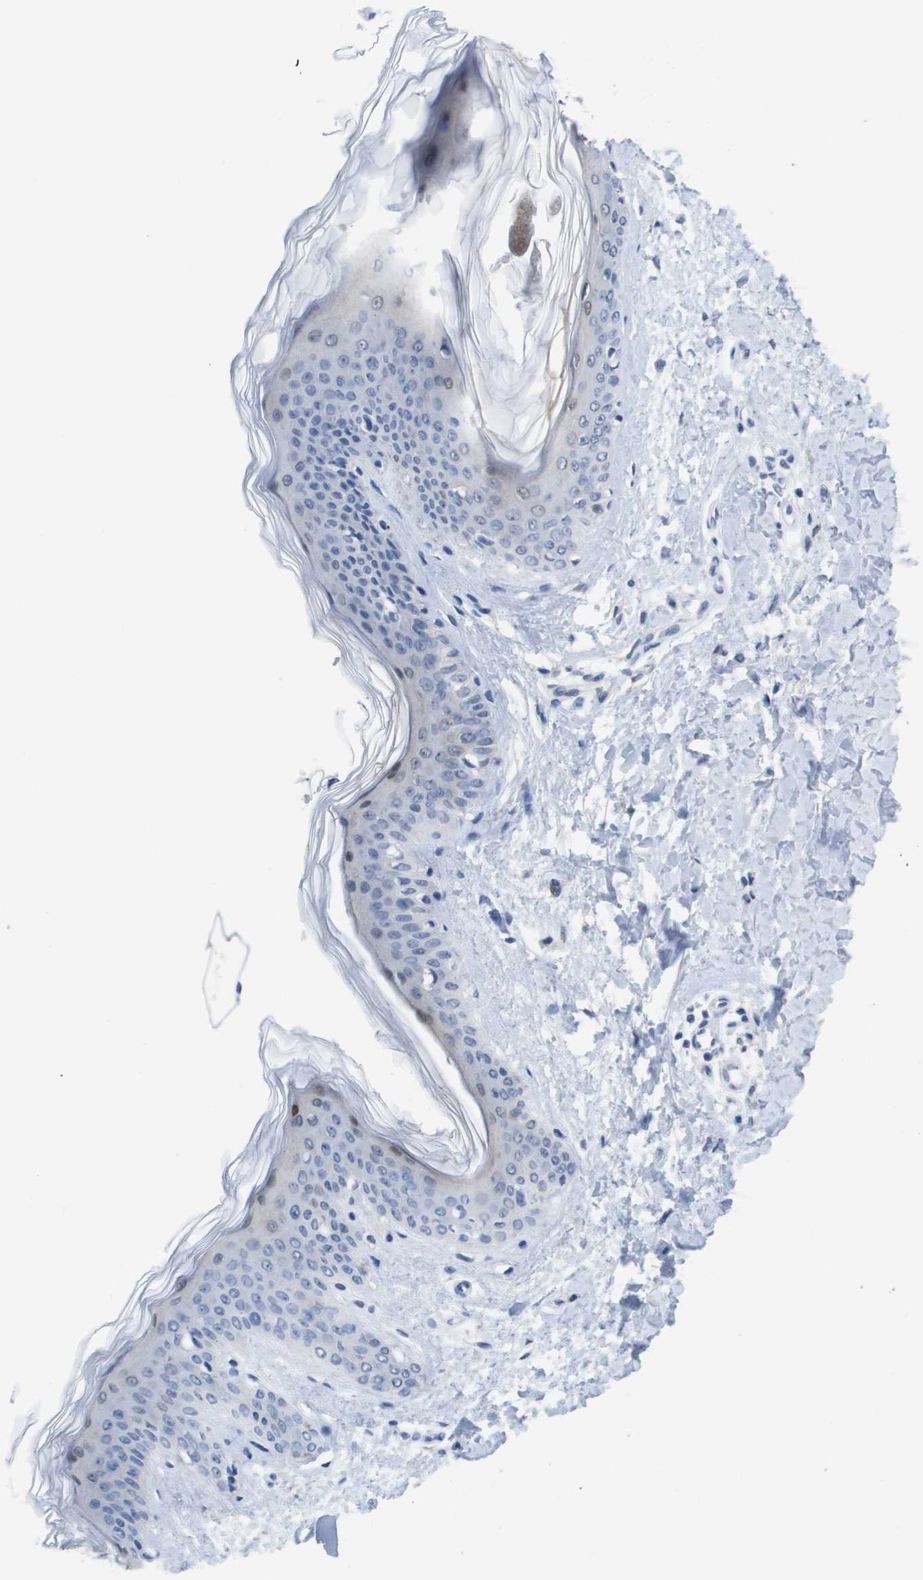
{"staining": {"intensity": "negative", "quantity": "none", "location": "none"}, "tissue": "skin", "cell_type": "Fibroblasts", "image_type": "normal", "snomed": [{"axis": "morphology", "description": "Normal tissue, NOS"}, {"axis": "topography", "description": "Skin"}], "caption": "High magnification brightfield microscopy of benign skin stained with DAB (brown) and counterstained with hematoxylin (blue): fibroblasts show no significant positivity. Brightfield microscopy of immunohistochemistry stained with DAB (brown) and hematoxylin (blue), captured at high magnification.", "gene": "AMBRA1", "patient": {"sex": "female", "age": 41}}